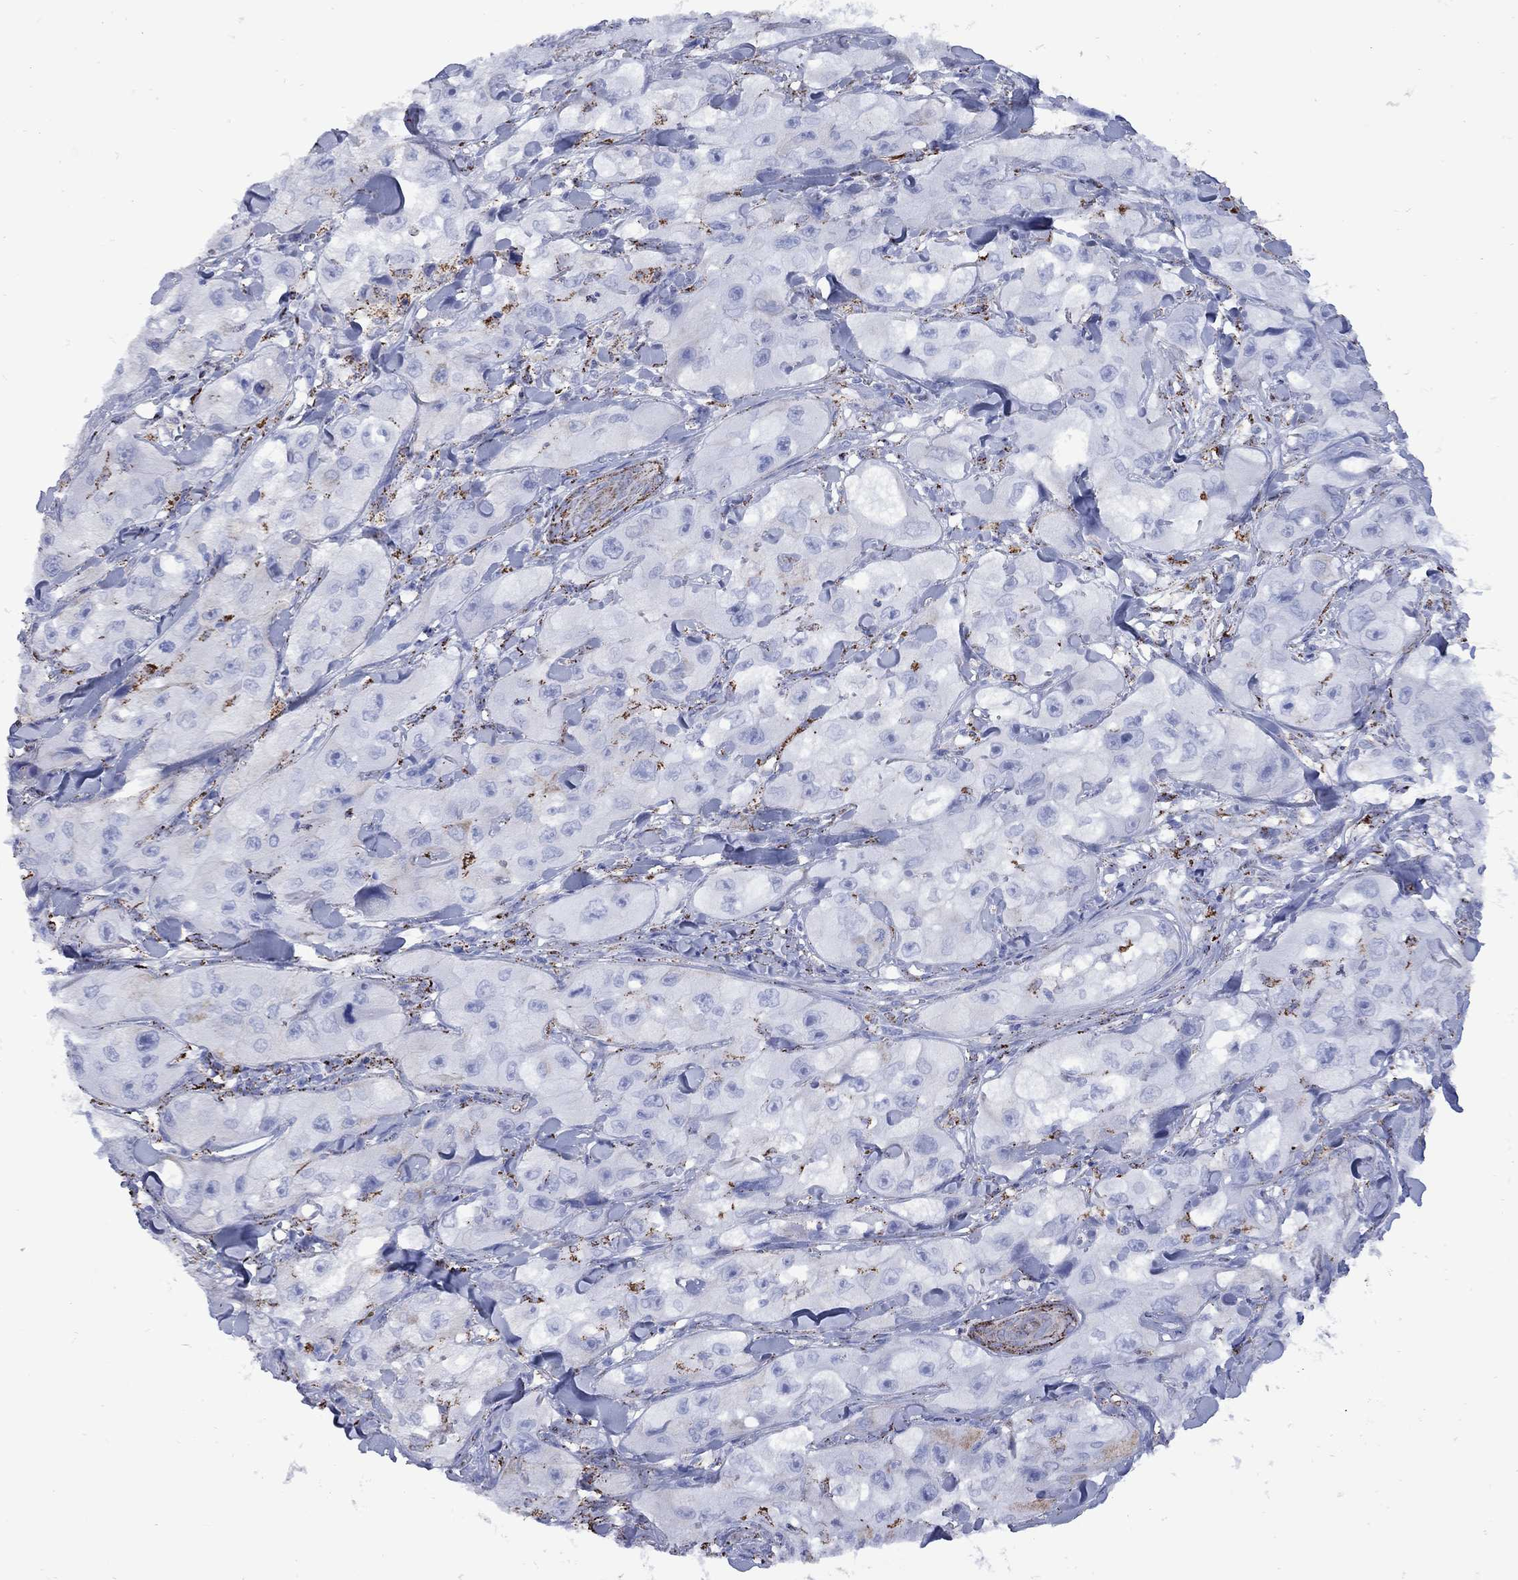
{"staining": {"intensity": "strong", "quantity": "<25%", "location": "cytoplasmic/membranous"}, "tissue": "skin cancer", "cell_type": "Tumor cells", "image_type": "cancer", "snomed": [{"axis": "morphology", "description": "Squamous cell carcinoma, NOS"}, {"axis": "topography", "description": "Skin"}, {"axis": "topography", "description": "Subcutis"}], "caption": "Skin cancer stained with DAB immunohistochemistry displays medium levels of strong cytoplasmic/membranous staining in approximately <25% of tumor cells. (DAB = brown stain, brightfield microscopy at high magnification).", "gene": "SESTD1", "patient": {"sex": "male", "age": 73}}